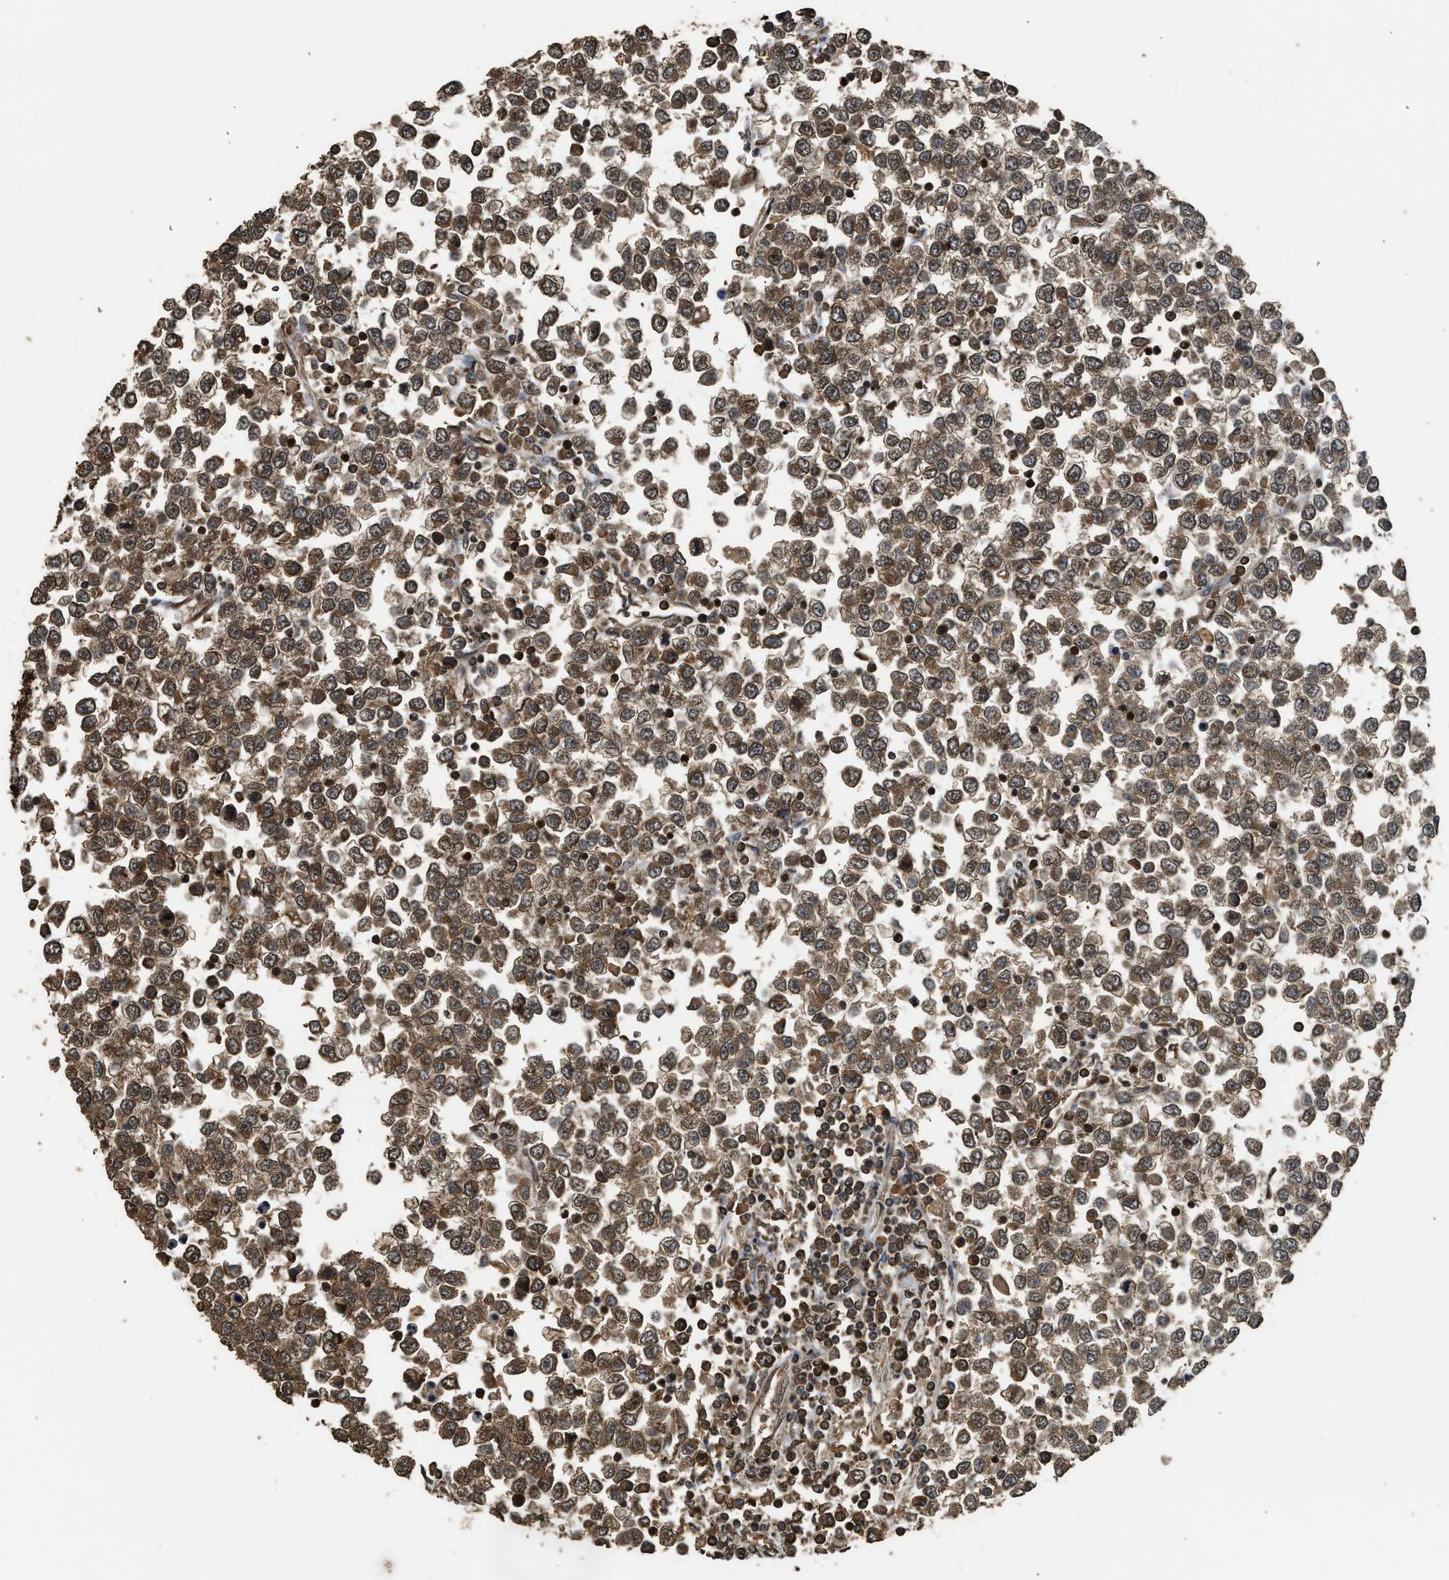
{"staining": {"intensity": "moderate", "quantity": ">75%", "location": "cytoplasmic/membranous,nuclear"}, "tissue": "testis cancer", "cell_type": "Tumor cells", "image_type": "cancer", "snomed": [{"axis": "morphology", "description": "Seminoma, NOS"}, {"axis": "topography", "description": "Testis"}], "caption": "Protein expression by immunohistochemistry (IHC) shows moderate cytoplasmic/membranous and nuclear expression in approximately >75% of tumor cells in seminoma (testis). (Stains: DAB in brown, nuclei in blue, Microscopy: brightfield microscopy at high magnification).", "gene": "MYBL2", "patient": {"sex": "male", "age": 65}}